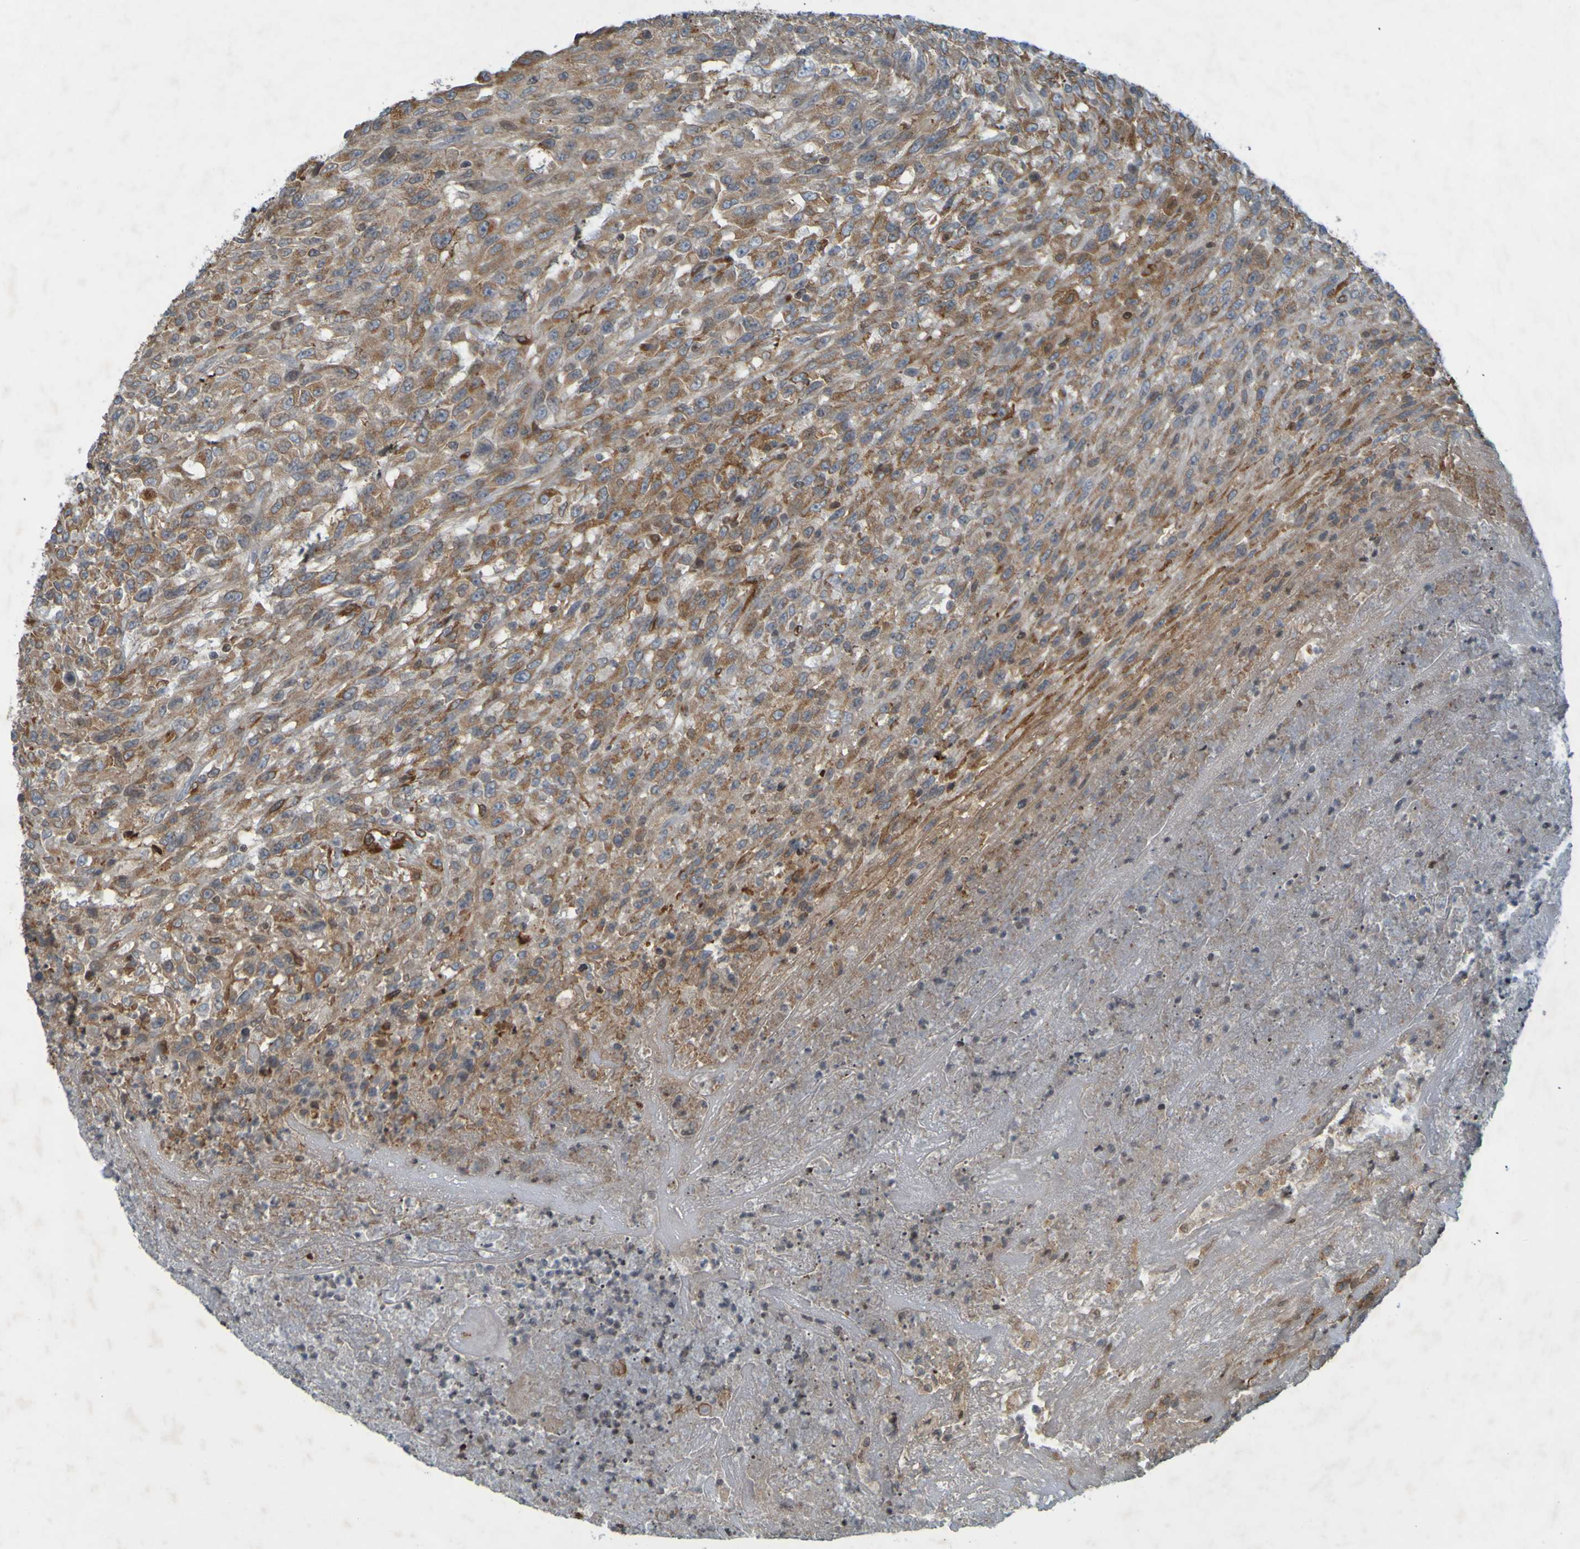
{"staining": {"intensity": "moderate", "quantity": ">75%", "location": "cytoplasmic/membranous"}, "tissue": "urothelial cancer", "cell_type": "Tumor cells", "image_type": "cancer", "snomed": [{"axis": "morphology", "description": "Urothelial carcinoma, High grade"}, {"axis": "topography", "description": "Urinary bladder"}], "caption": "Immunohistochemistry (IHC) staining of urothelial carcinoma (high-grade), which displays medium levels of moderate cytoplasmic/membranous positivity in approximately >75% of tumor cells indicating moderate cytoplasmic/membranous protein positivity. The staining was performed using DAB (brown) for protein detection and nuclei were counterstained in hematoxylin (blue).", "gene": "GUCY1A1", "patient": {"sex": "male", "age": 66}}